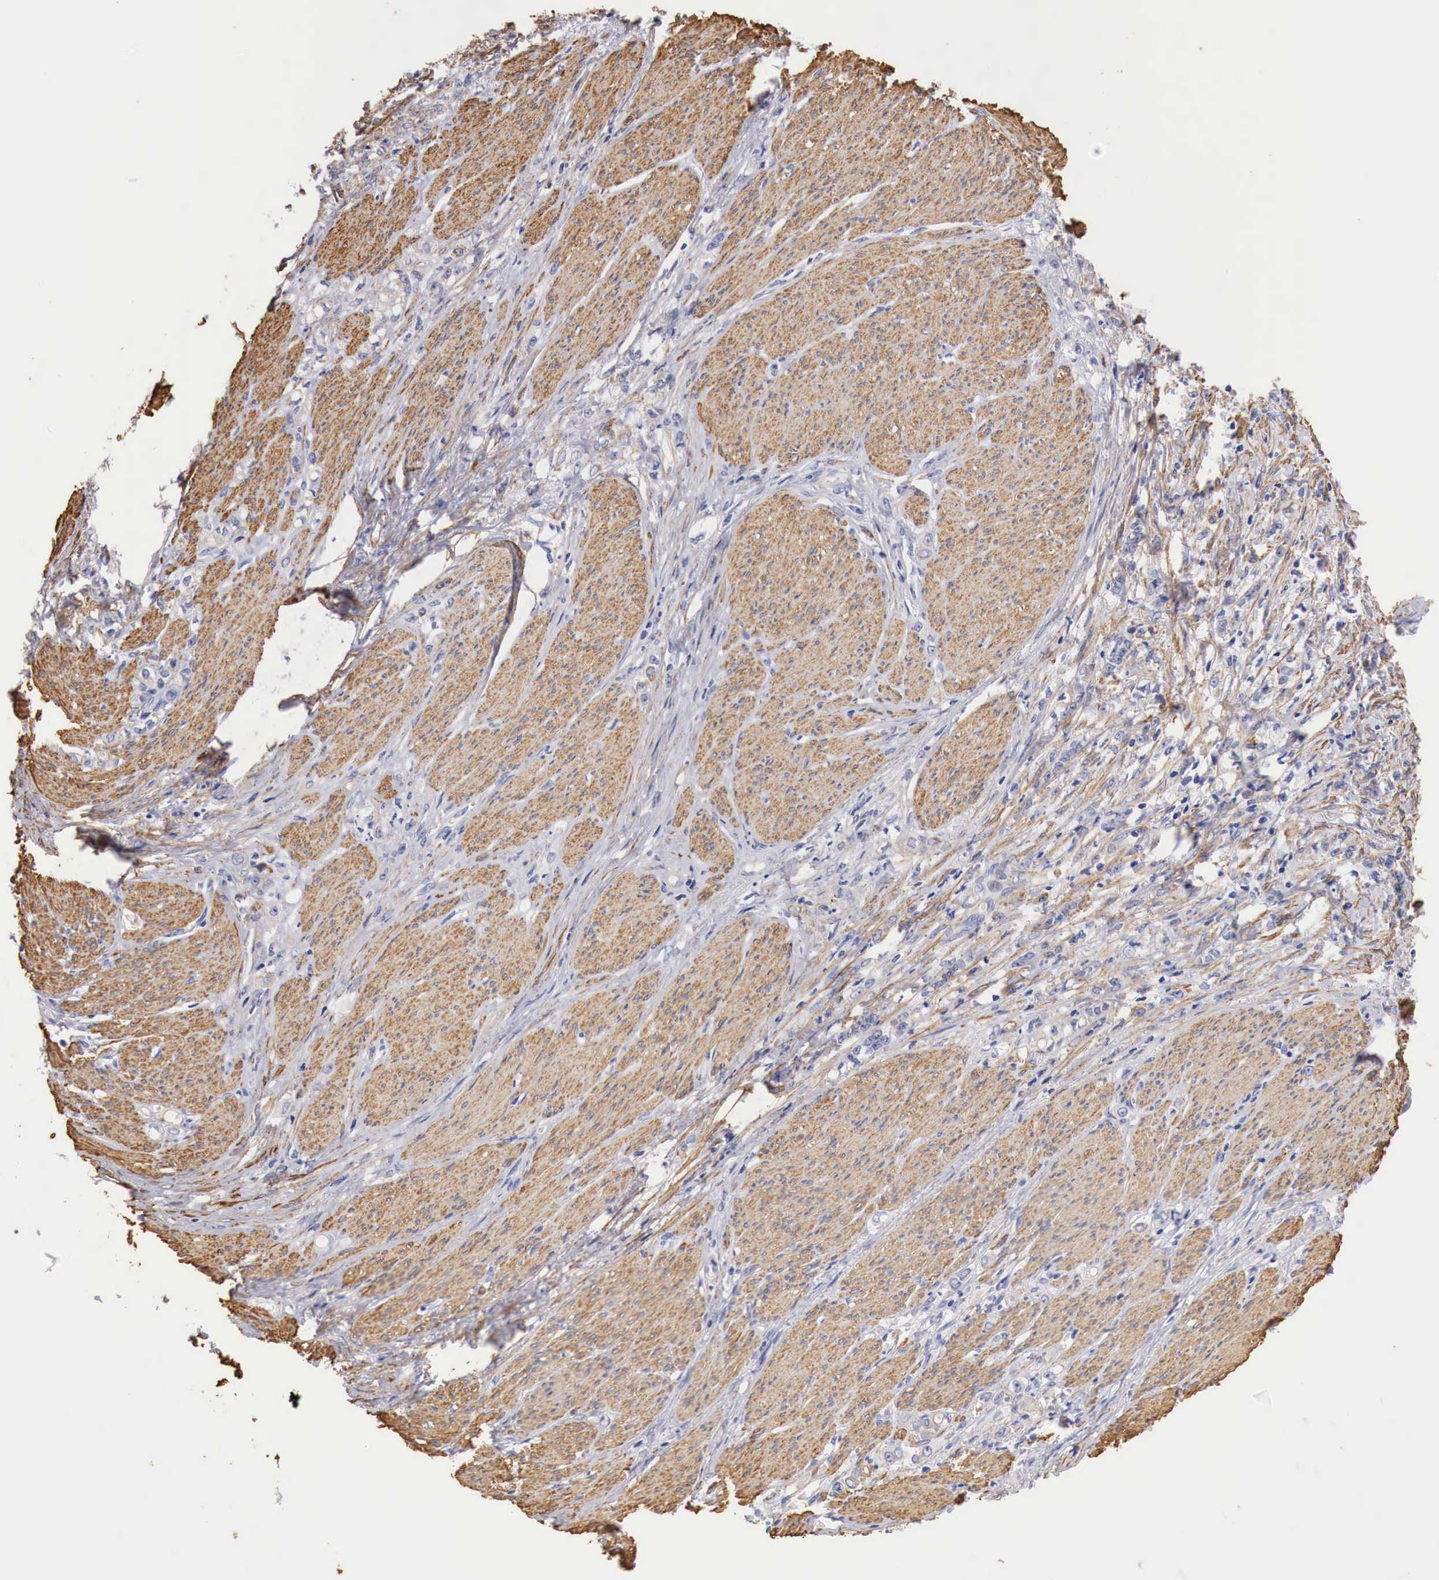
{"staining": {"intensity": "negative", "quantity": "none", "location": "none"}, "tissue": "stomach cancer", "cell_type": "Tumor cells", "image_type": "cancer", "snomed": [{"axis": "morphology", "description": "Adenocarcinoma, NOS"}, {"axis": "topography", "description": "Stomach"}], "caption": "Tumor cells are negative for protein expression in human stomach cancer (adenocarcinoma).", "gene": "TPM1", "patient": {"sex": "male", "age": 72}}